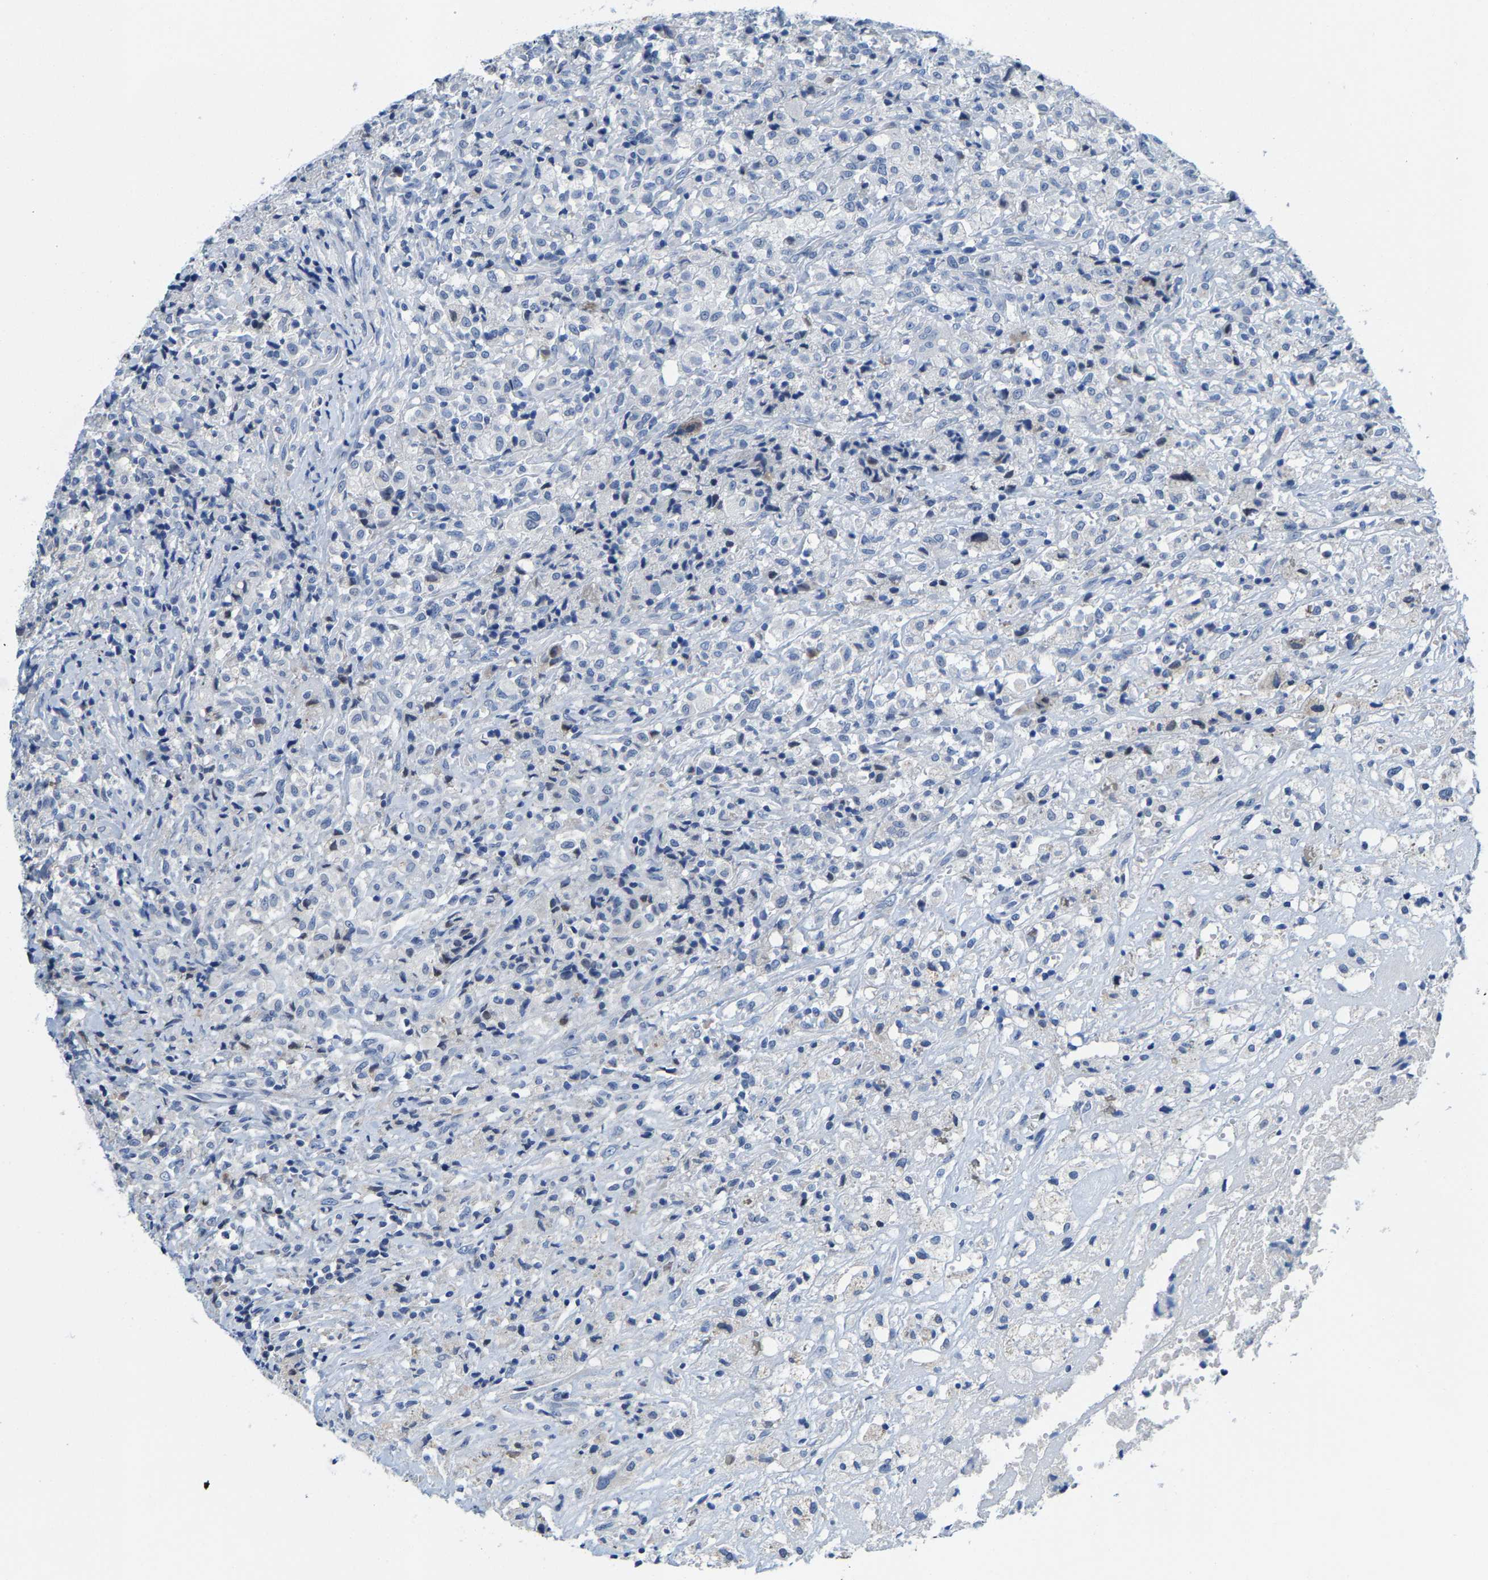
{"staining": {"intensity": "negative", "quantity": "none", "location": "none"}, "tissue": "testis cancer", "cell_type": "Tumor cells", "image_type": "cancer", "snomed": [{"axis": "morphology", "description": "Carcinoma, Embryonal, NOS"}, {"axis": "topography", "description": "Testis"}], "caption": "IHC of testis embryonal carcinoma reveals no expression in tumor cells. The staining is performed using DAB (3,3'-diaminobenzidine) brown chromogen with nuclei counter-stained in using hematoxylin.", "gene": "KLHL1", "patient": {"sex": "male", "age": 2}}